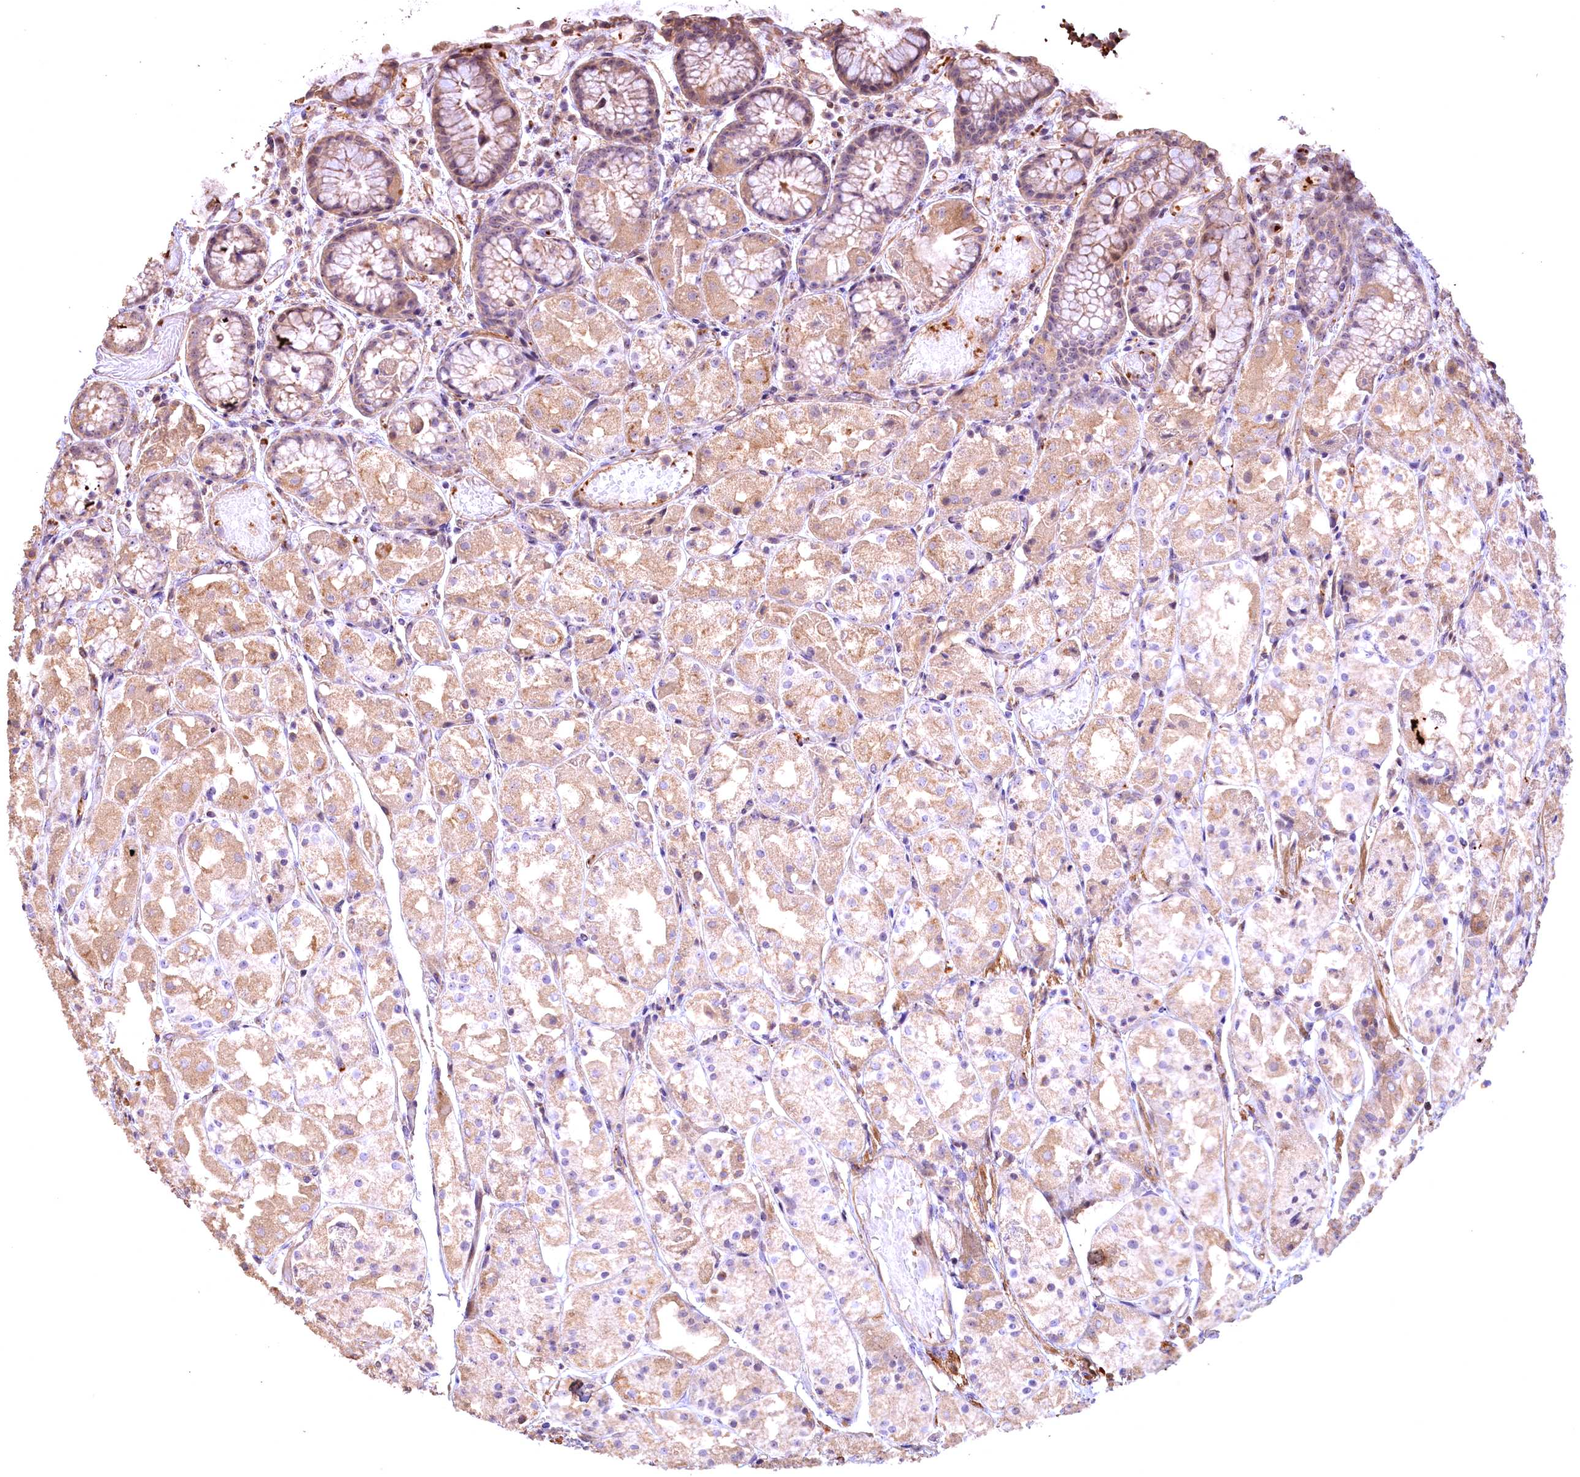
{"staining": {"intensity": "moderate", "quantity": ">75%", "location": "cytoplasmic/membranous,nuclear"}, "tissue": "stomach", "cell_type": "Glandular cells", "image_type": "normal", "snomed": [{"axis": "morphology", "description": "Normal tissue, NOS"}, {"axis": "topography", "description": "Stomach, upper"}], "caption": "An immunohistochemistry photomicrograph of benign tissue is shown. Protein staining in brown shows moderate cytoplasmic/membranous,nuclear positivity in stomach within glandular cells.", "gene": "FUZ", "patient": {"sex": "male", "age": 72}}